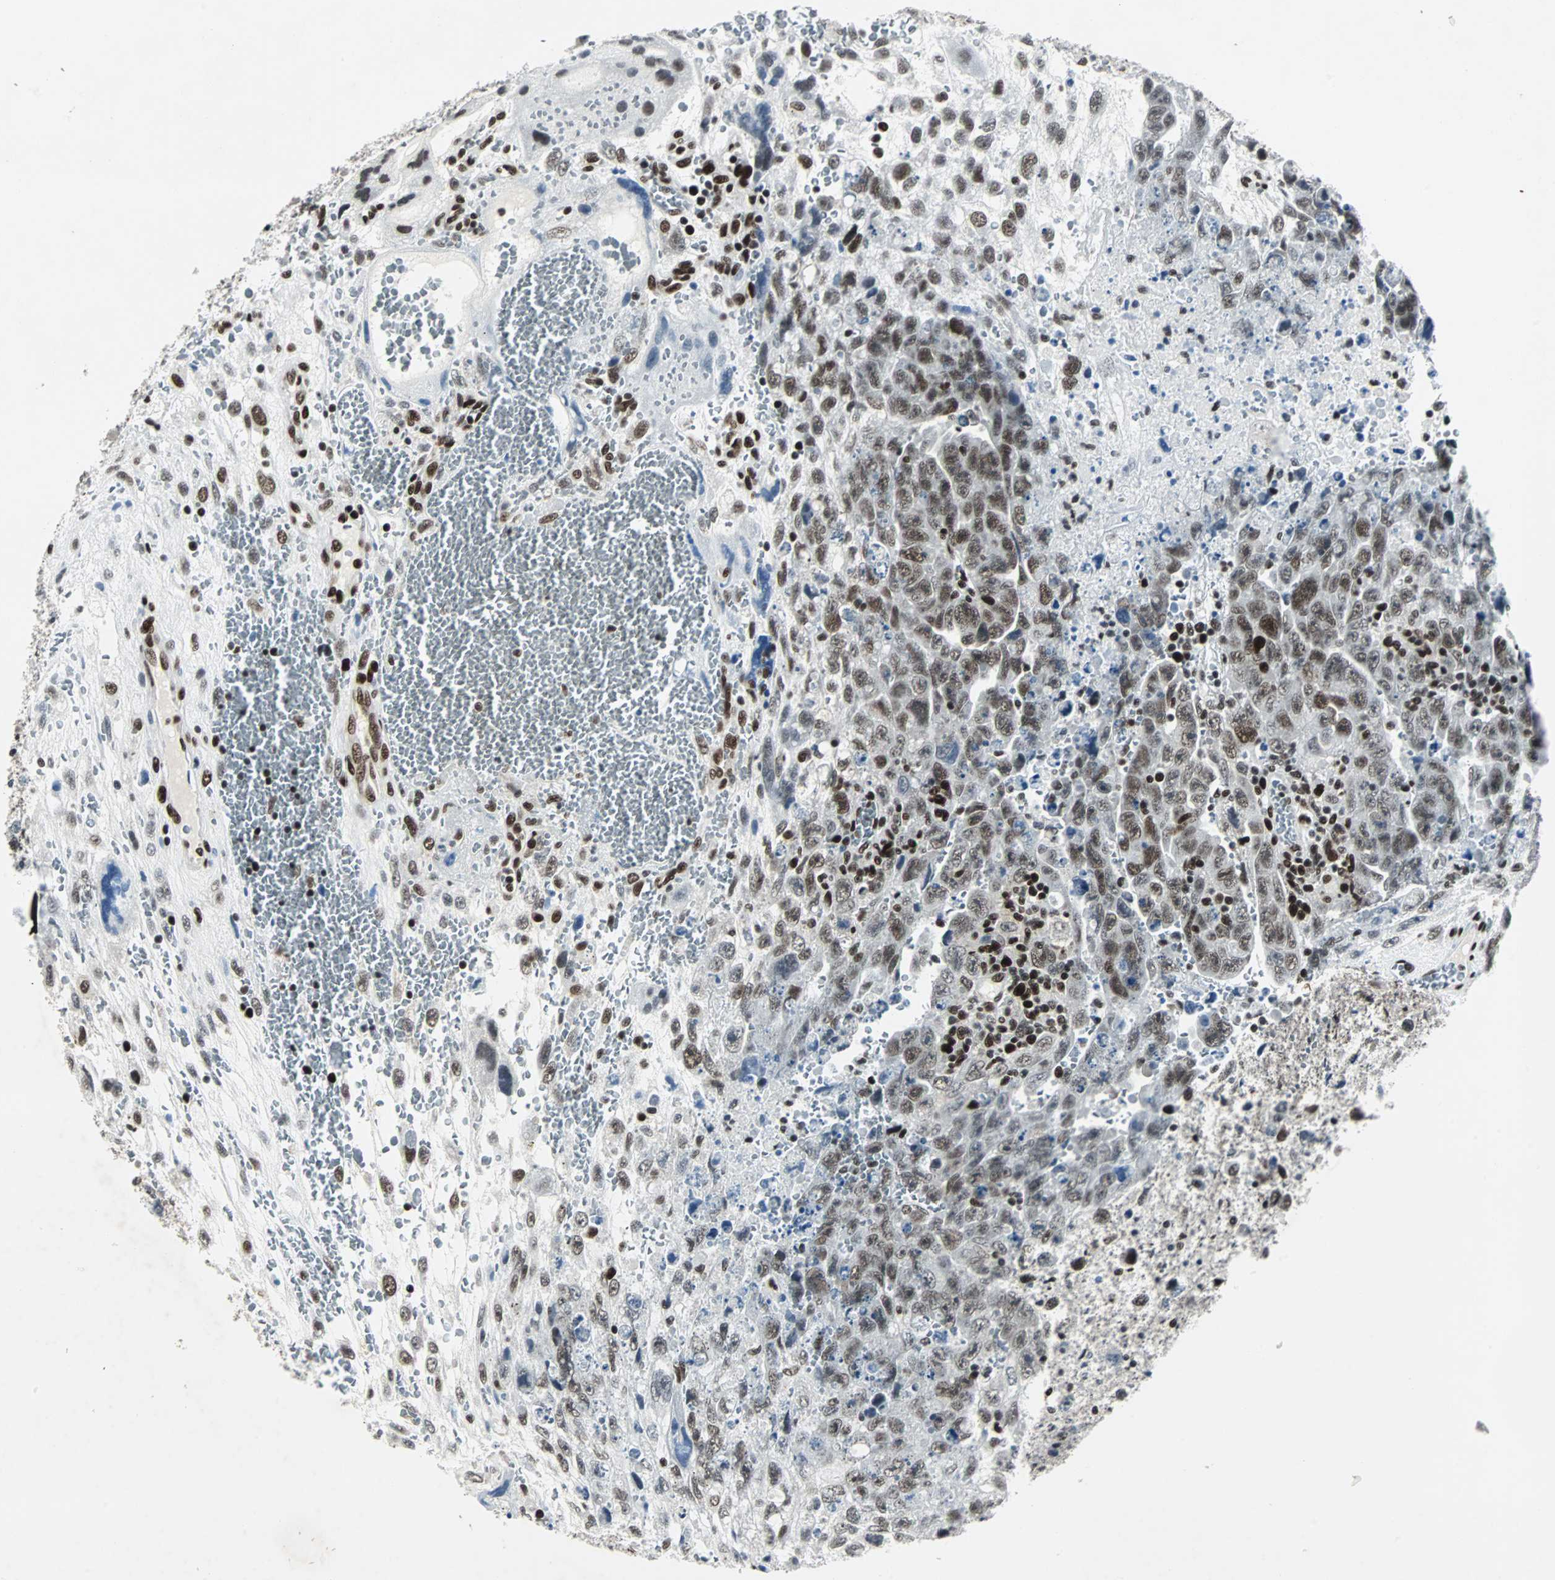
{"staining": {"intensity": "strong", "quantity": ">75%", "location": "nuclear"}, "tissue": "testis cancer", "cell_type": "Tumor cells", "image_type": "cancer", "snomed": [{"axis": "morphology", "description": "Carcinoma, Embryonal, NOS"}, {"axis": "topography", "description": "Testis"}], "caption": "Human testis cancer stained with a brown dye reveals strong nuclear positive staining in about >75% of tumor cells.", "gene": "MEF2D", "patient": {"sex": "male", "age": 28}}